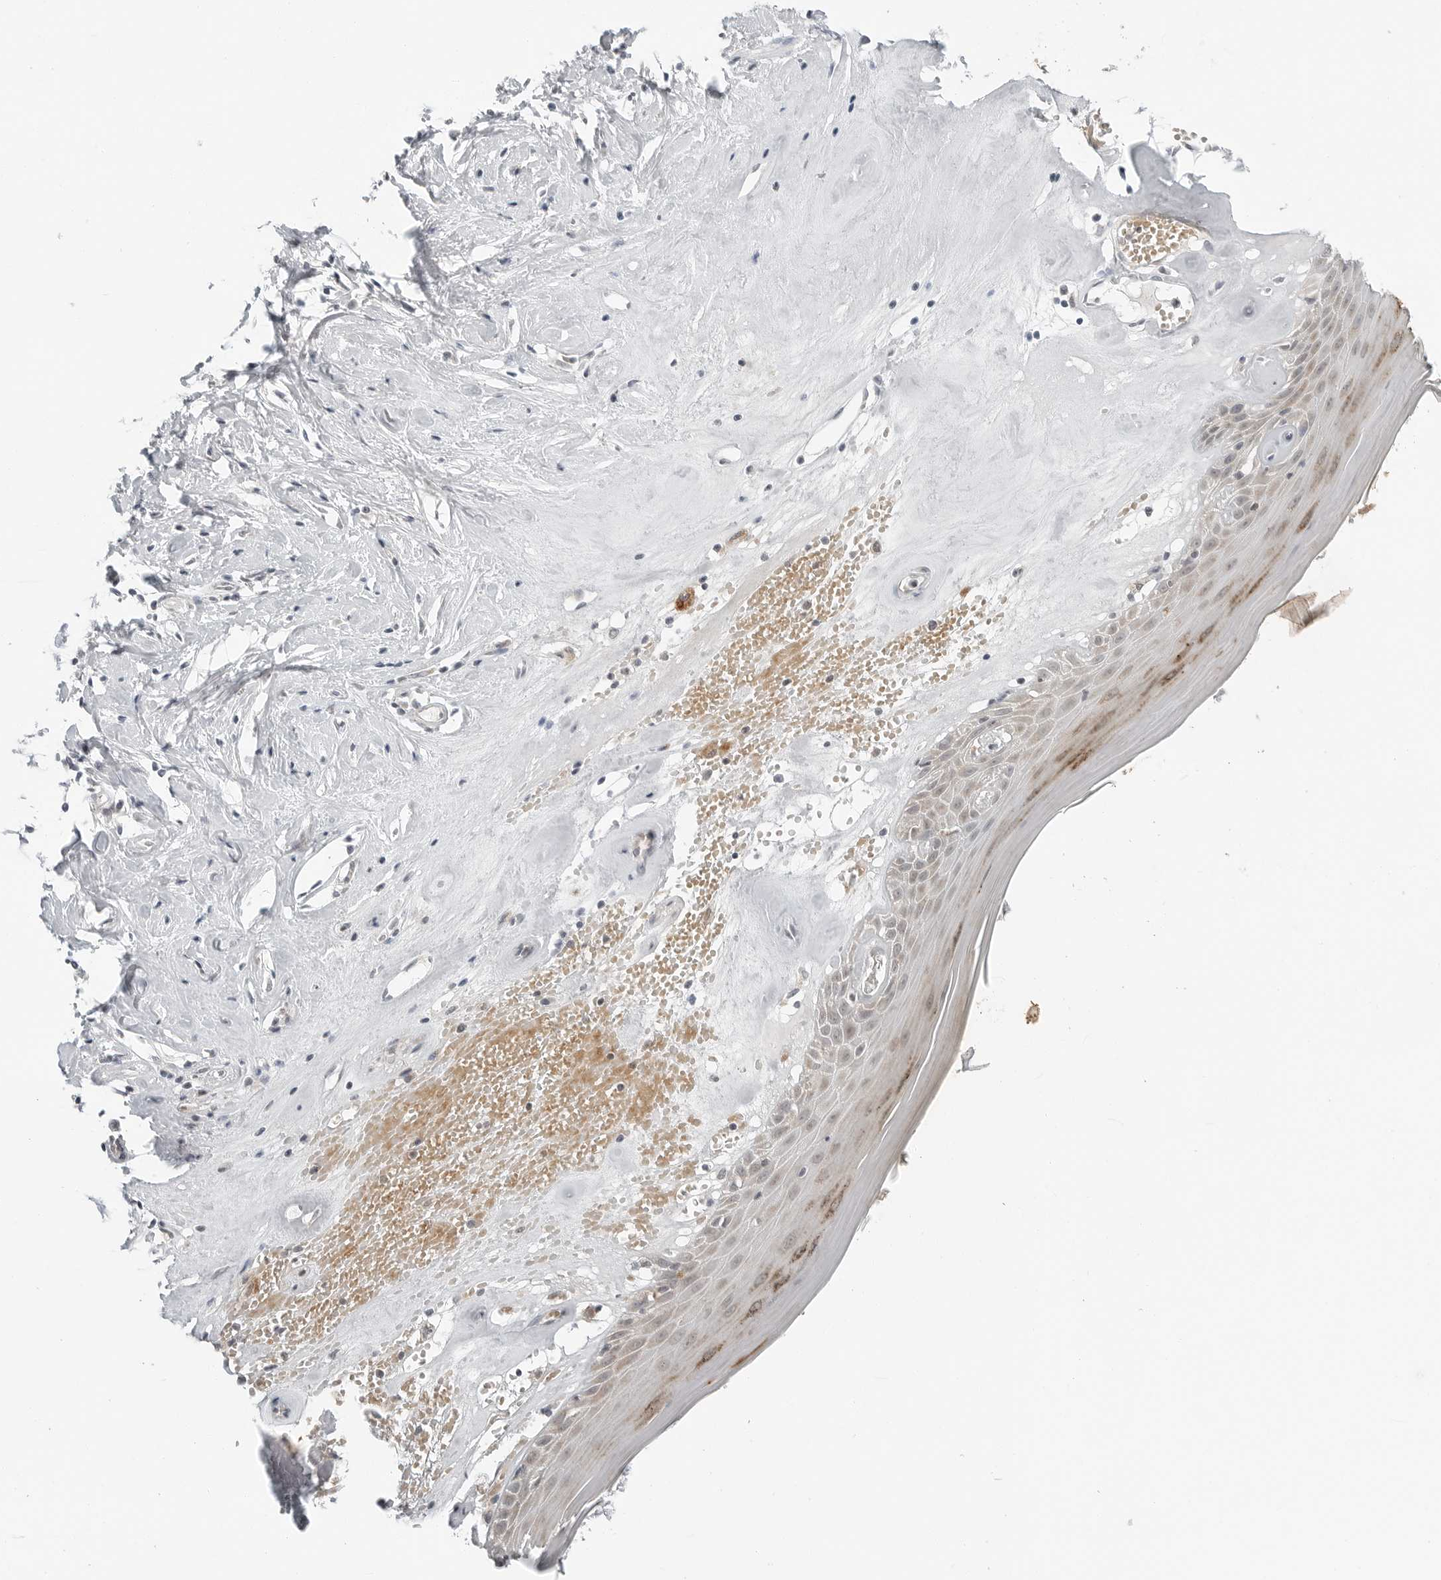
{"staining": {"intensity": "moderate", "quantity": "25%-75%", "location": "cytoplasmic/membranous,nuclear"}, "tissue": "skin", "cell_type": "Epidermal cells", "image_type": "normal", "snomed": [{"axis": "morphology", "description": "Normal tissue, NOS"}, {"axis": "morphology", "description": "Inflammation, NOS"}, {"axis": "topography", "description": "Vulva"}], "caption": "Approximately 25%-75% of epidermal cells in normal human skin demonstrate moderate cytoplasmic/membranous,nuclear protein staining as visualized by brown immunohistochemical staining.", "gene": "FCRLB", "patient": {"sex": "female", "age": 84}}